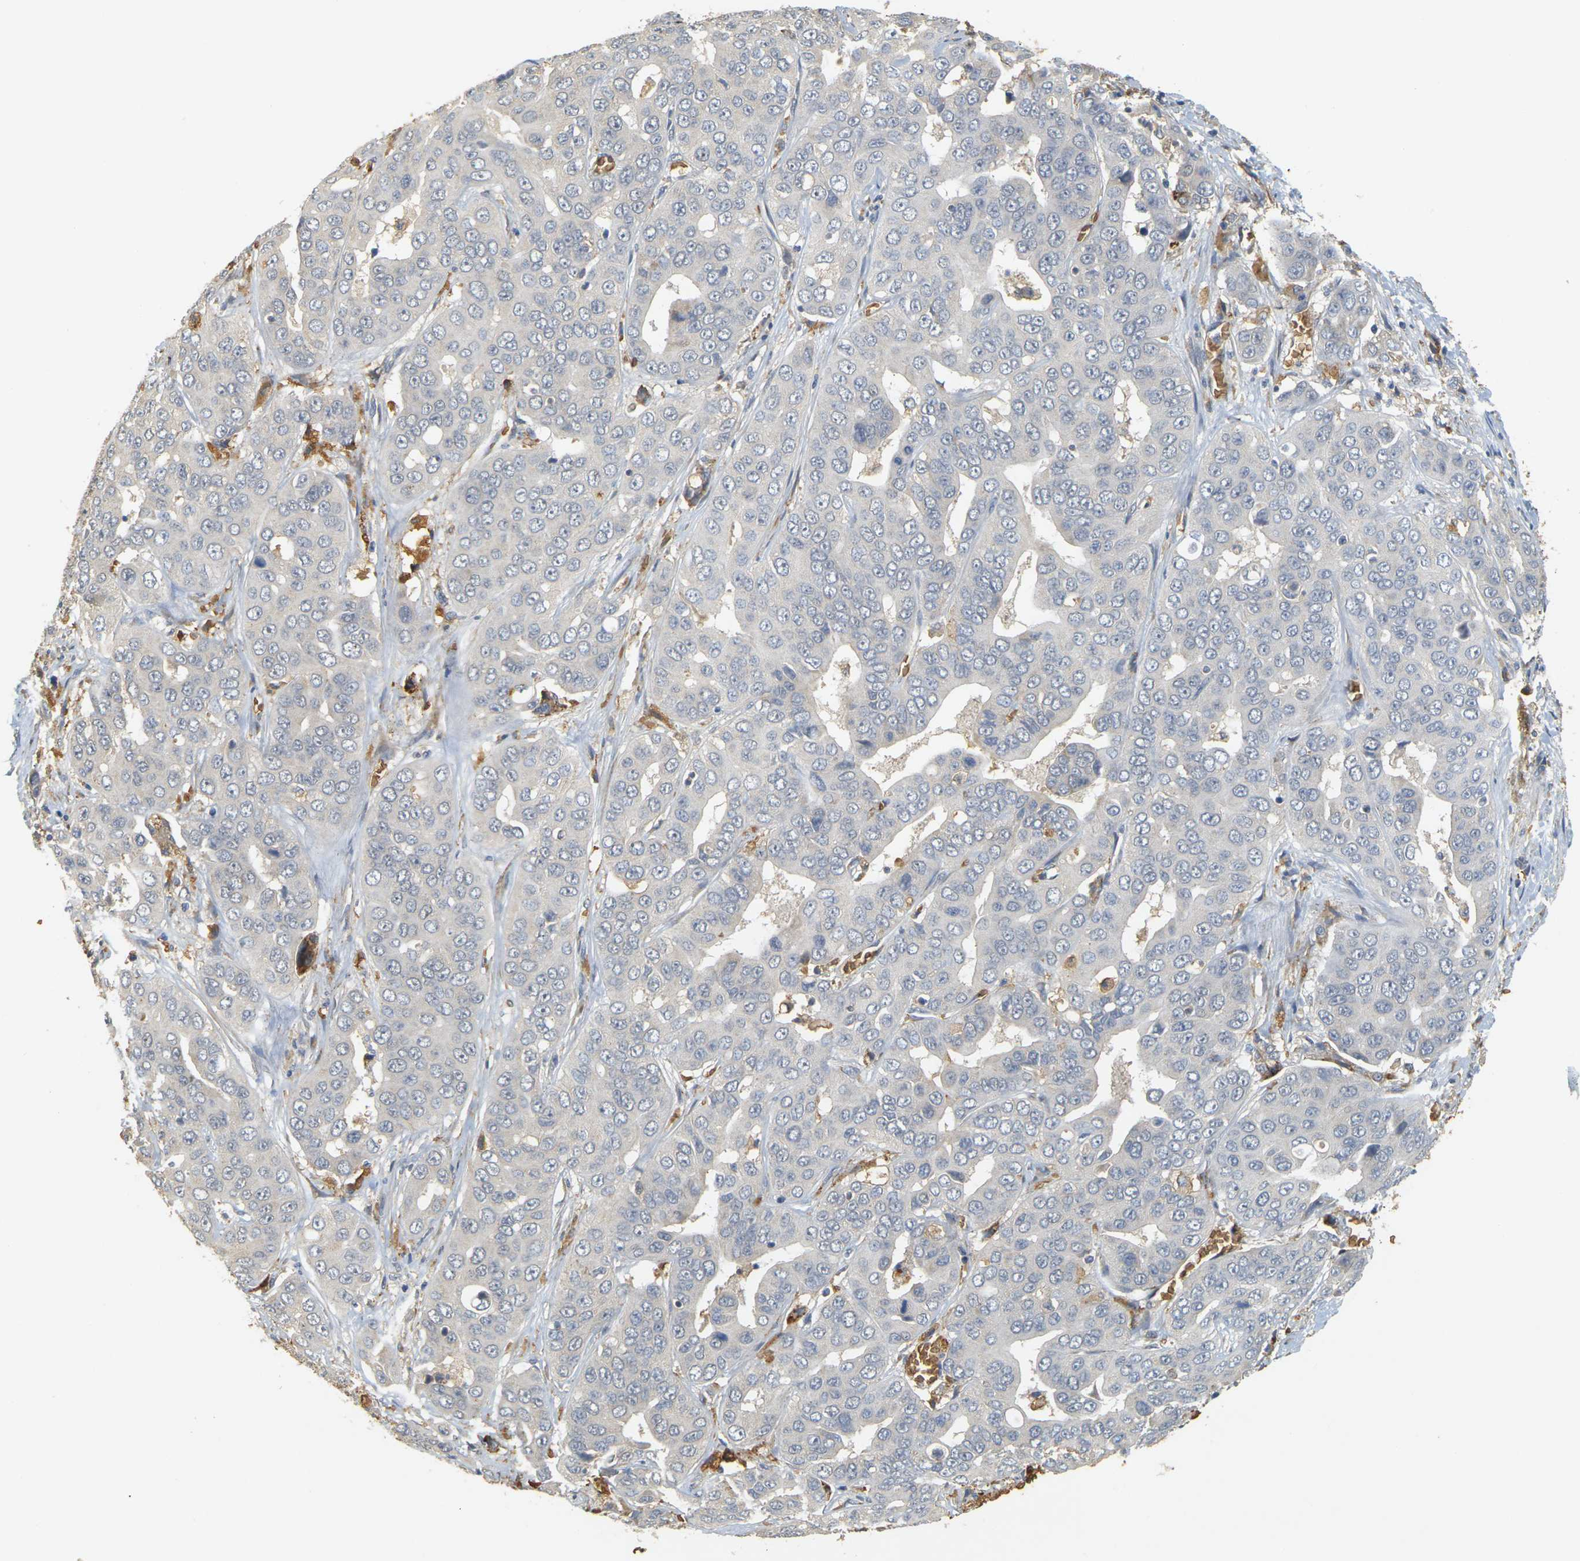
{"staining": {"intensity": "negative", "quantity": "none", "location": "none"}, "tissue": "liver cancer", "cell_type": "Tumor cells", "image_type": "cancer", "snomed": [{"axis": "morphology", "description": "Cholangiocarcinoma"}, {"axis": "topography", "description": "Liver"}], "caption": "An immunohistochemistry micrograph of liver cholangiocarcinoma is shown. There is no staining in tumor cells of liver cholangiocarcinoma. (DAB immunohistochemistry visualized using brightfield microscopy, high magnification).", "gene": "MEGF9", "patient": {"sex": "female", "age": 52}}